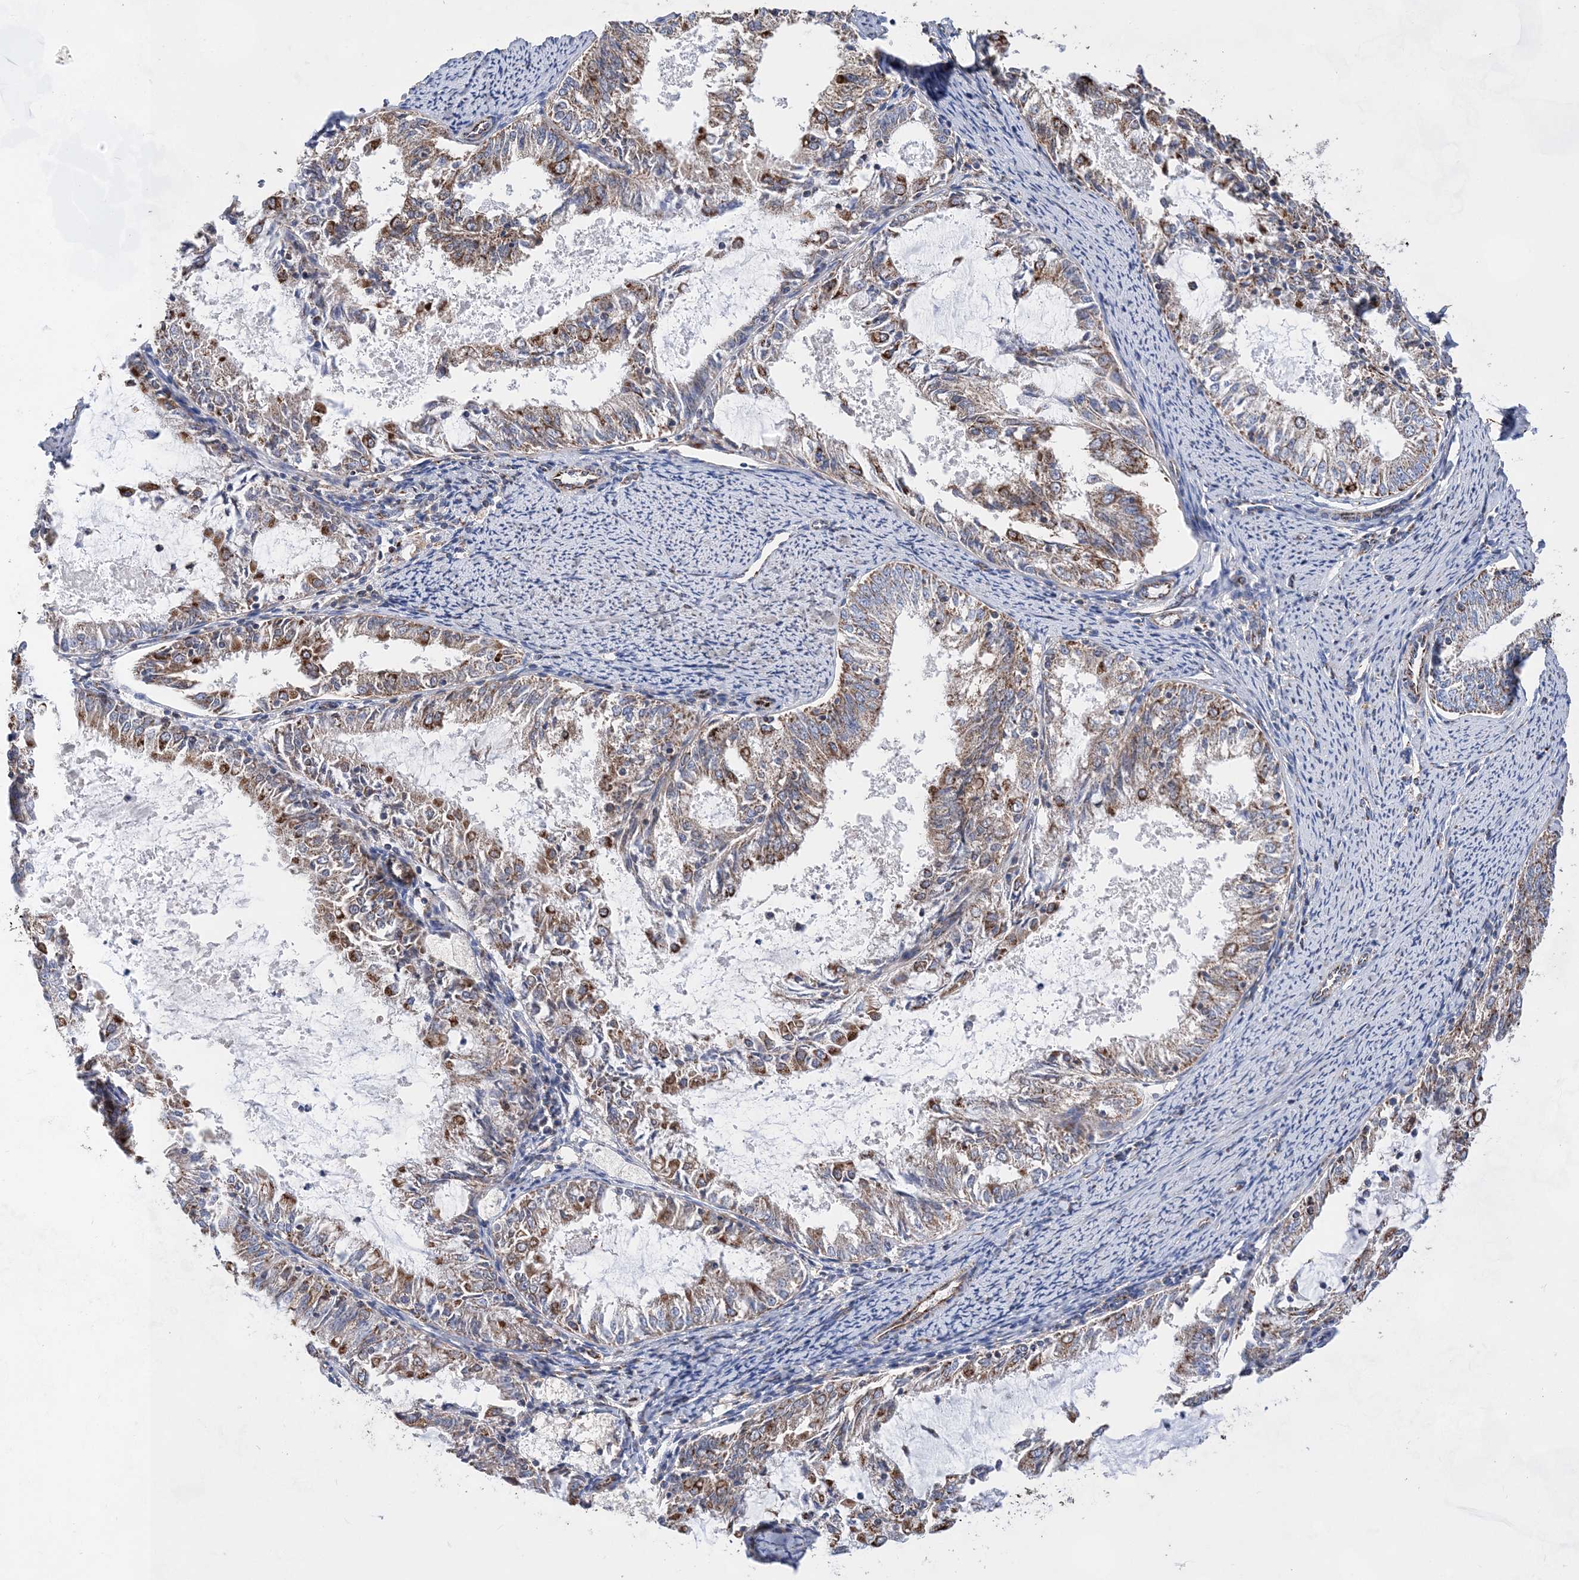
{"staining": {"intensity": "moderate", "quantity": ">75%", "location": "cytoplasmic/membranous"}, "tissue": "endometrial cancer", "cell_type": "Tumor cells", "image_type": "cancer", "snomed": [{"axis": "morphology", "description": "Adenocarcinoma, NOS"}, {"axis": "topography", "description": "Endometrium"}], "caption": "Immunohistochemistry (IHC) image of neoplastic tissue: adenocarcinoma (endometrial) stained using immunohistochemistry (IHC) displays medium levels of moderate protein expression localized specifically in the cytoplasmic/membranous of tumor cells, appearing as a cytoplasmic/membranous brown color.", "gene": "ACOT9", "patient": {"sex": "female", "age": 57}}